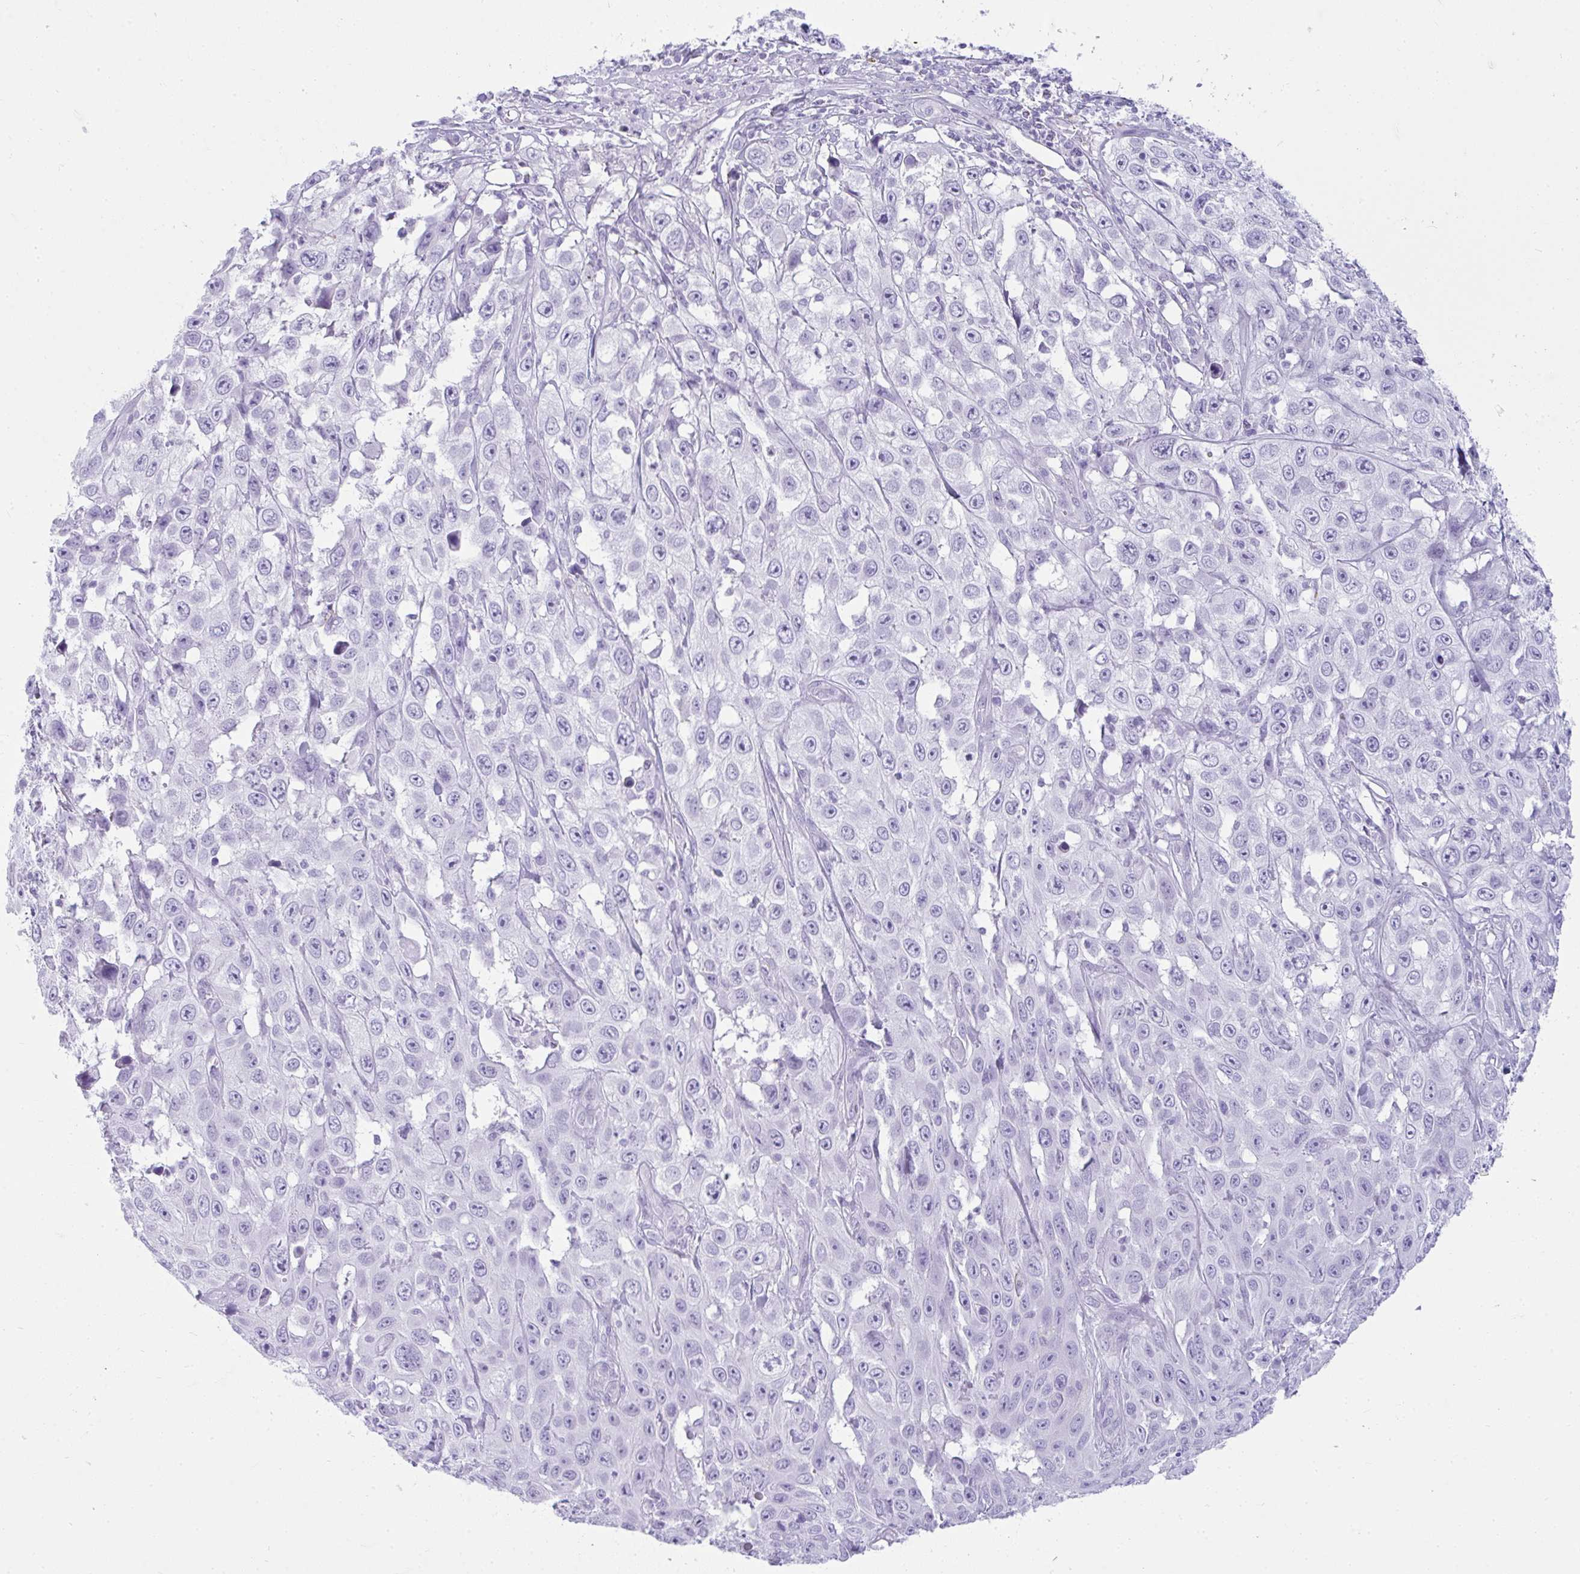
{"staining": {"intensity": "negative", "quantity": "none", "location": "none"}, "tissue": "skin cancer", "cell_type": "Tumor cells", "image_type": "cancer", "snomed": [{"axis": "morphology", "description": "Squamous cell carcinoma, NOS"}, {"axis": "topography", "description": "Skin"}], "caption": "Squamous cell carcinoma (skin) was stained to show a protein in brown. There is no significant expression in tumor cells.", "gene": "RASL10A", "patient": {"sex": "male", "age": 82}}